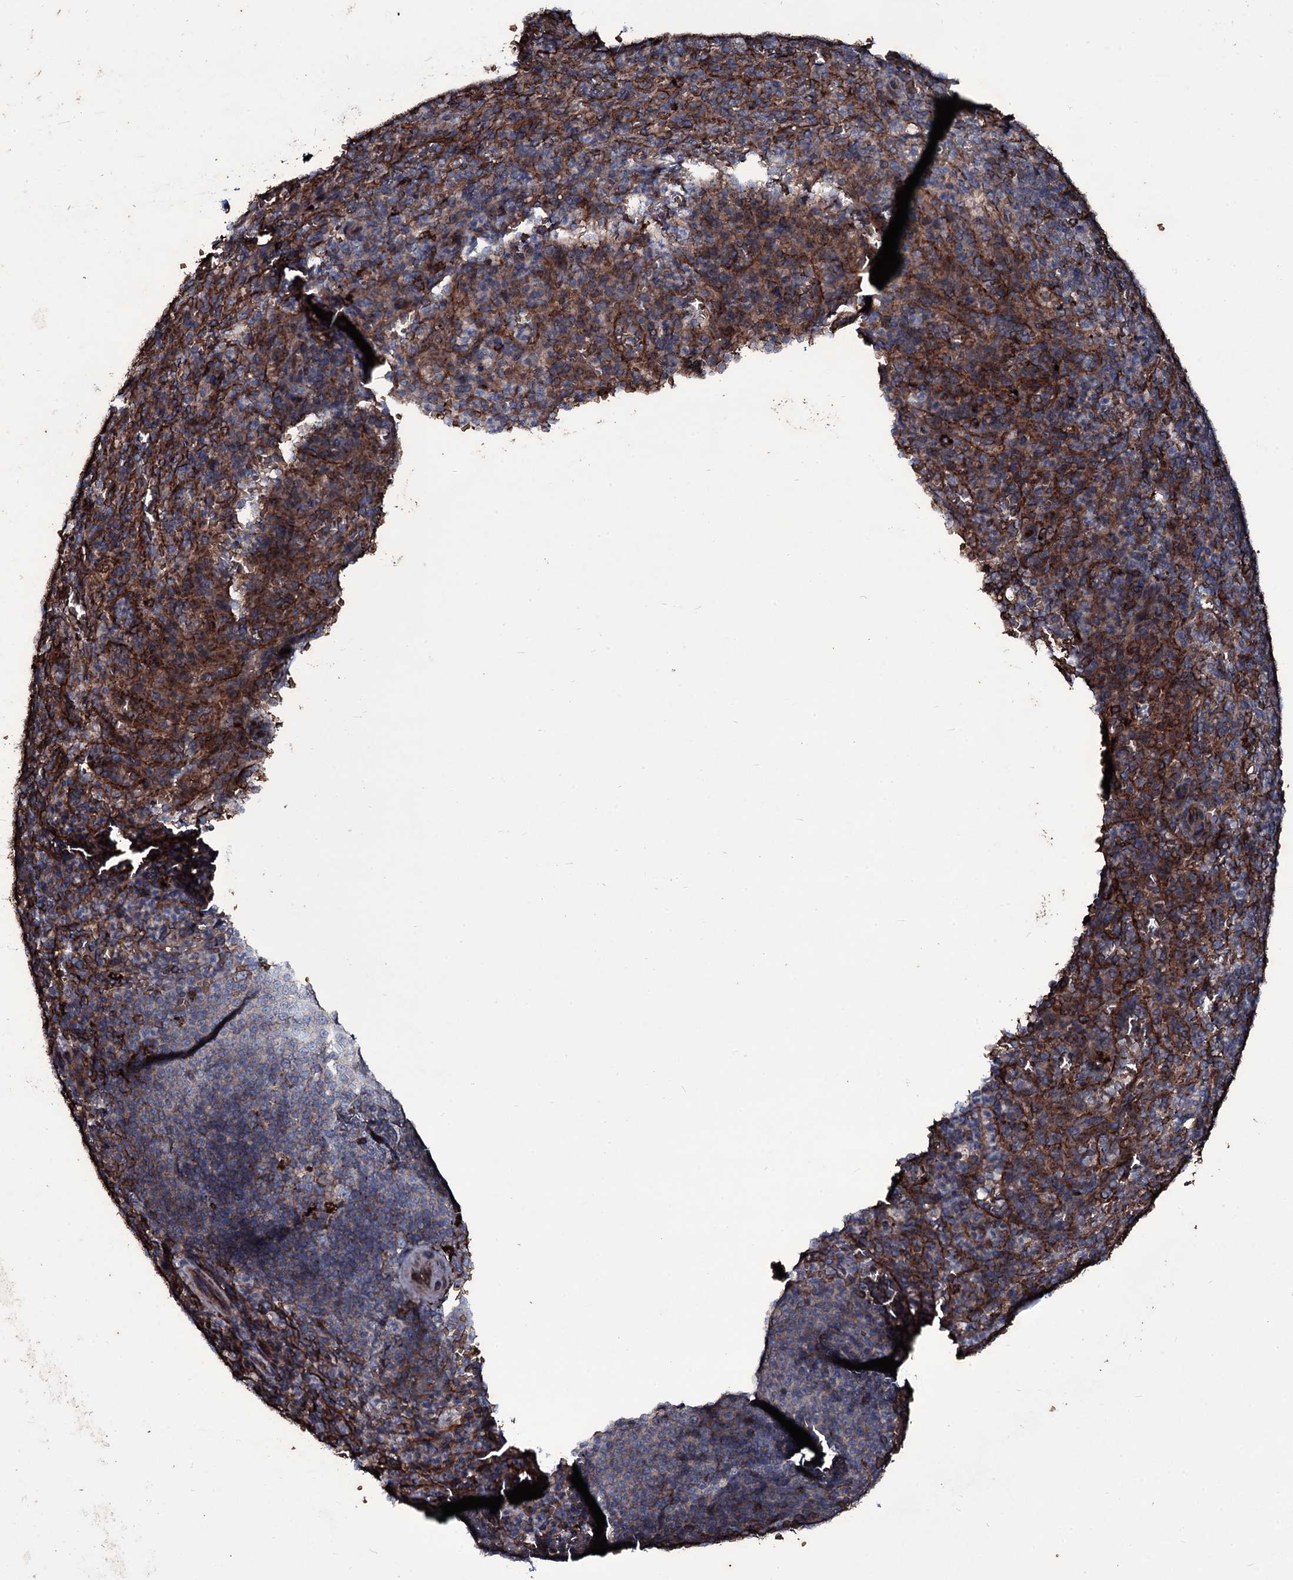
{"staining": {"intensity": "weak", "quantity": "<25%", "location": "cytoplasmic/membranous"}, "tissue": "spleen", "cell_type": "Cells in red pulp", "image_type": "normal", "snomed": [{"axis": "morphology", "description": "Normal tissue, NOS"}, {"axis": "topography", "description": "Spleen"}], "caption": "Cells in red pulp show no significant protein positivity in benign spleen.", "gene": "ZSWIM8", "patient": {"sex": "female", "age": 21}}